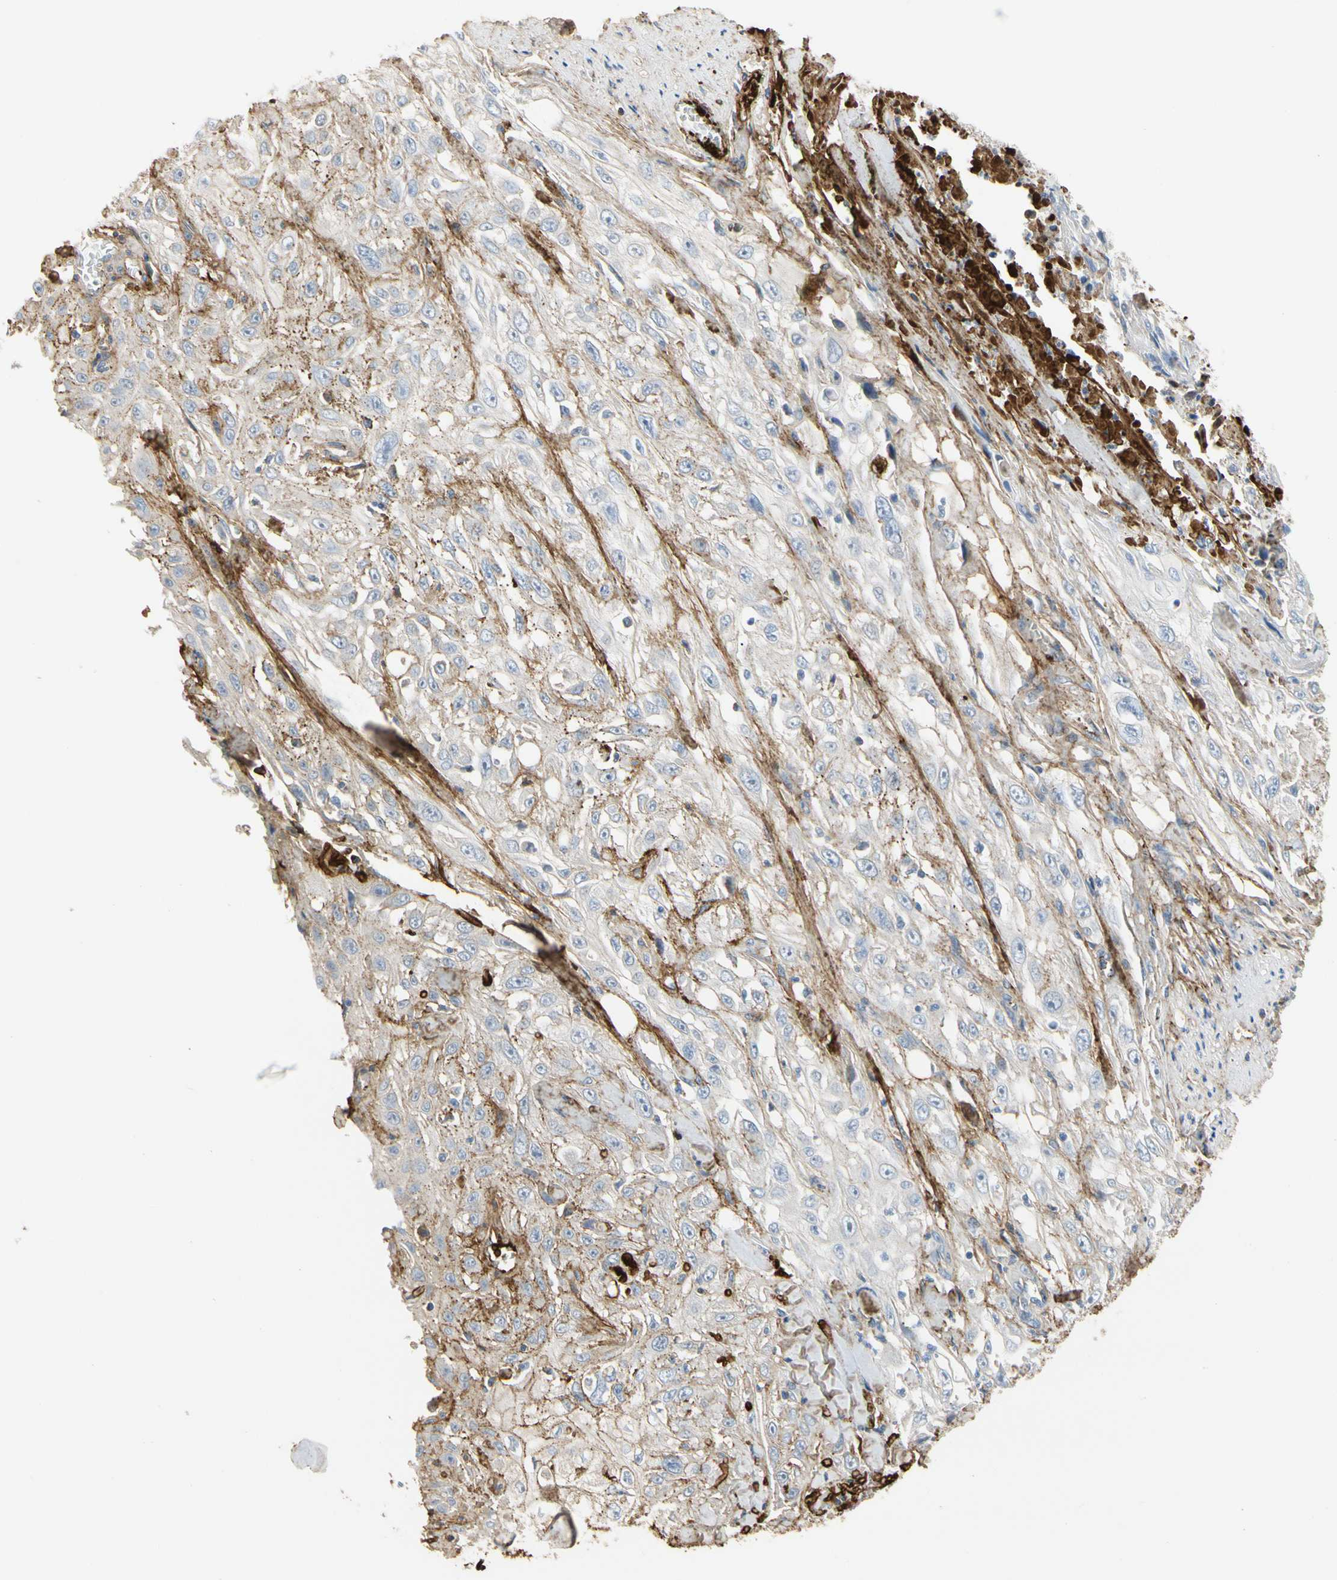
{"staining": {"intensity": "weak", "quantity": ">75%", "location": "cytoplasmic/membranous"}, "tissue": "skin cancer", "cell_type": "Tumor cells", "image_type": "cancer", "snomed": [{"axis": "morphology", "description": "Squamous cell carcinoma, NOS"}, {"axis": "morphology", "description": "Squamous cell carcinoma, metastatic, NOS"}, {"axis": "topography", "description": "Skin"}, {"axis": "topography", "description": "Lymph node"}], "caption": "A micrograph of human skin squamous cell carcinoma stained for a protein shows weak cytoplasmic/membranous brown staining in tumor cells. (DAB (3,3'-diaminobenzidine) = brown stain, brightfield microscopy at high magnification).", "gene": "FGB", "patient": {"sex": "male", "age": 75}}